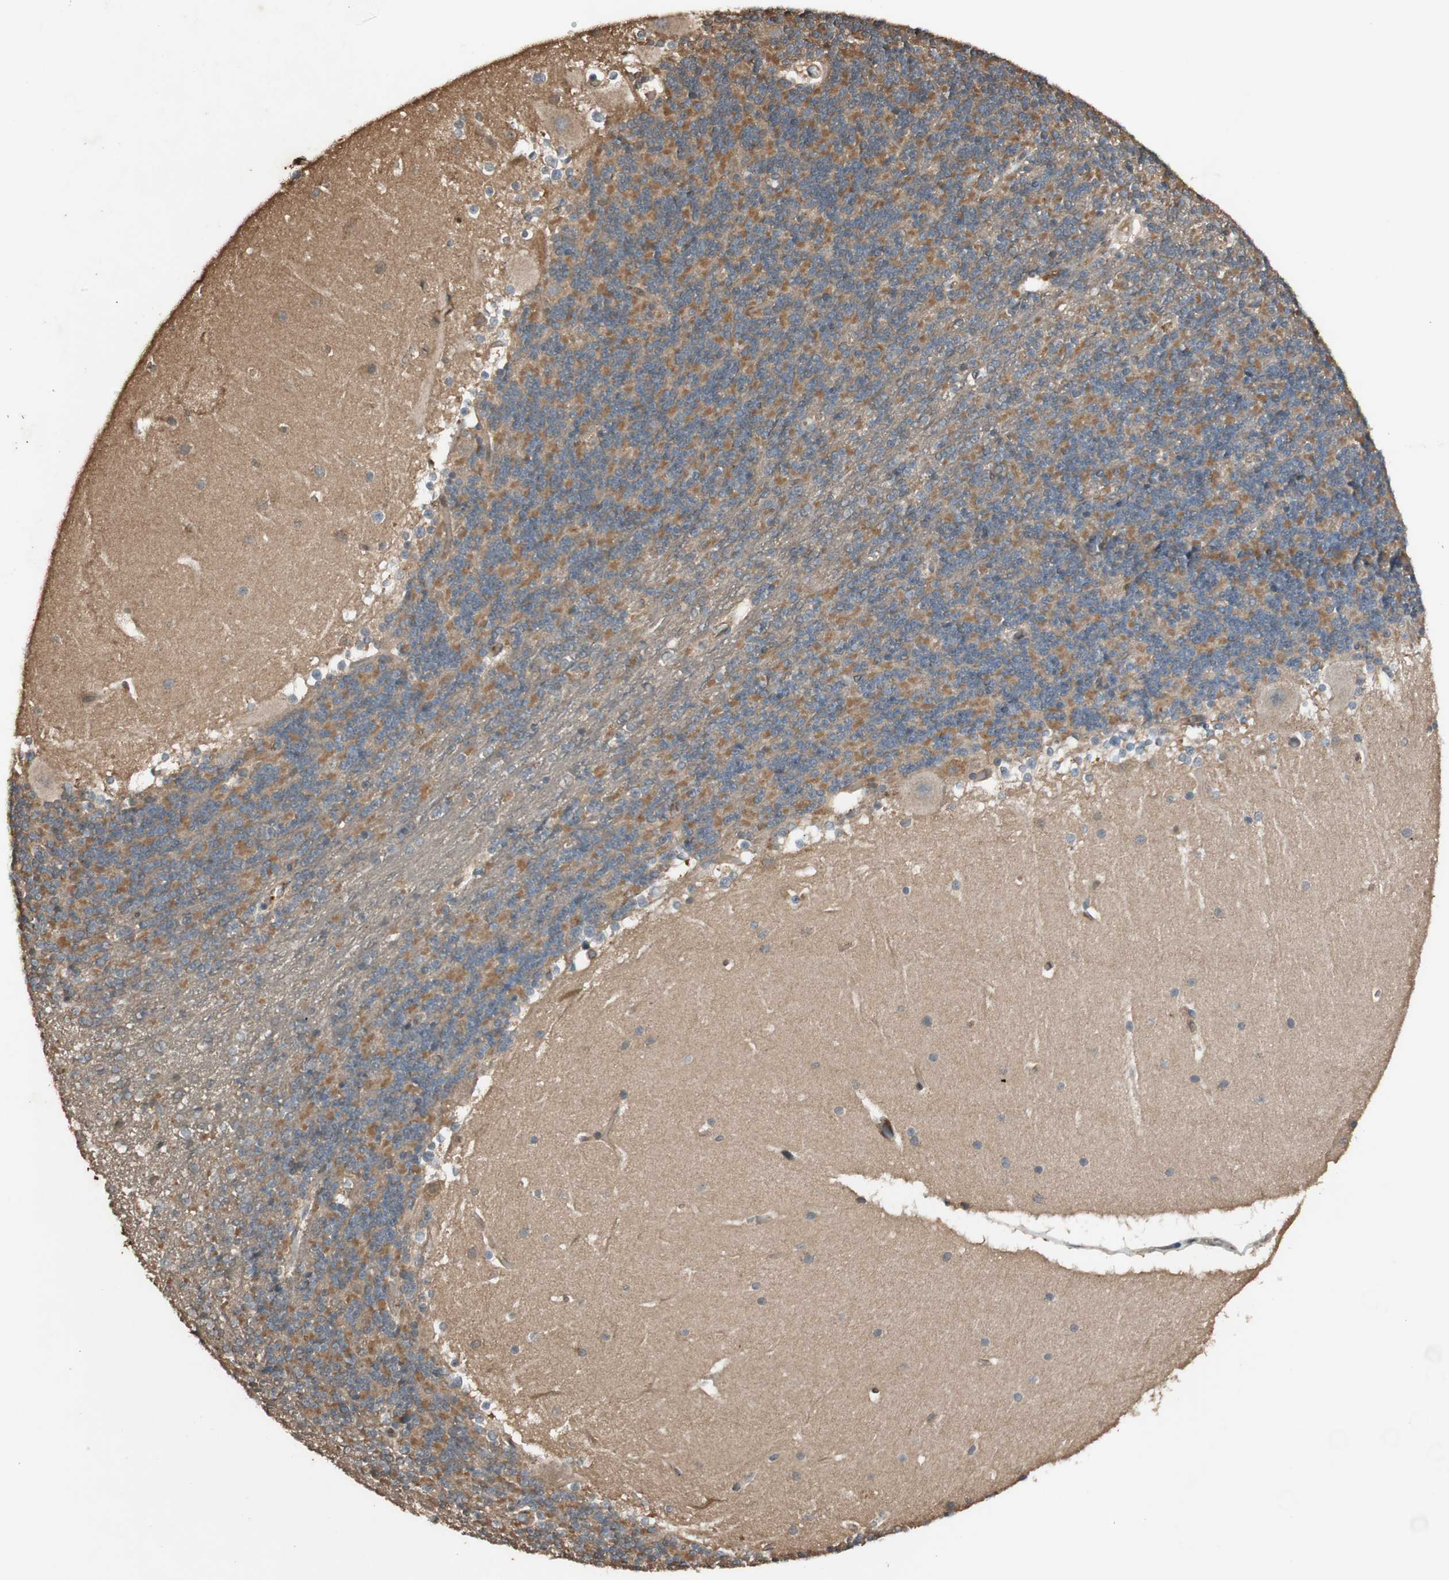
{"staining": {"intensity": "moderate", "quantity": "<25%", "location": "cytoplasmic/membranous"}, "tissue": "cerebellum", "cell_type": "Cells in granular layer", "image_type": "normal", "snomed": [{"axis": "morphology", "description": "Normal tissue, NOS"}, {"axis": "topography", "description": "Cerebellum"}], "caption": "Immunohistochemical staining of normal cerebellum shows moderate cytoplasmic/membranous protein expression in approximately <25% of cells in granular layer. (IHC, brightfield microscopy, high magnification).", "gene": "EPHA8", "patient": {"sex": "female", "age": 19}}